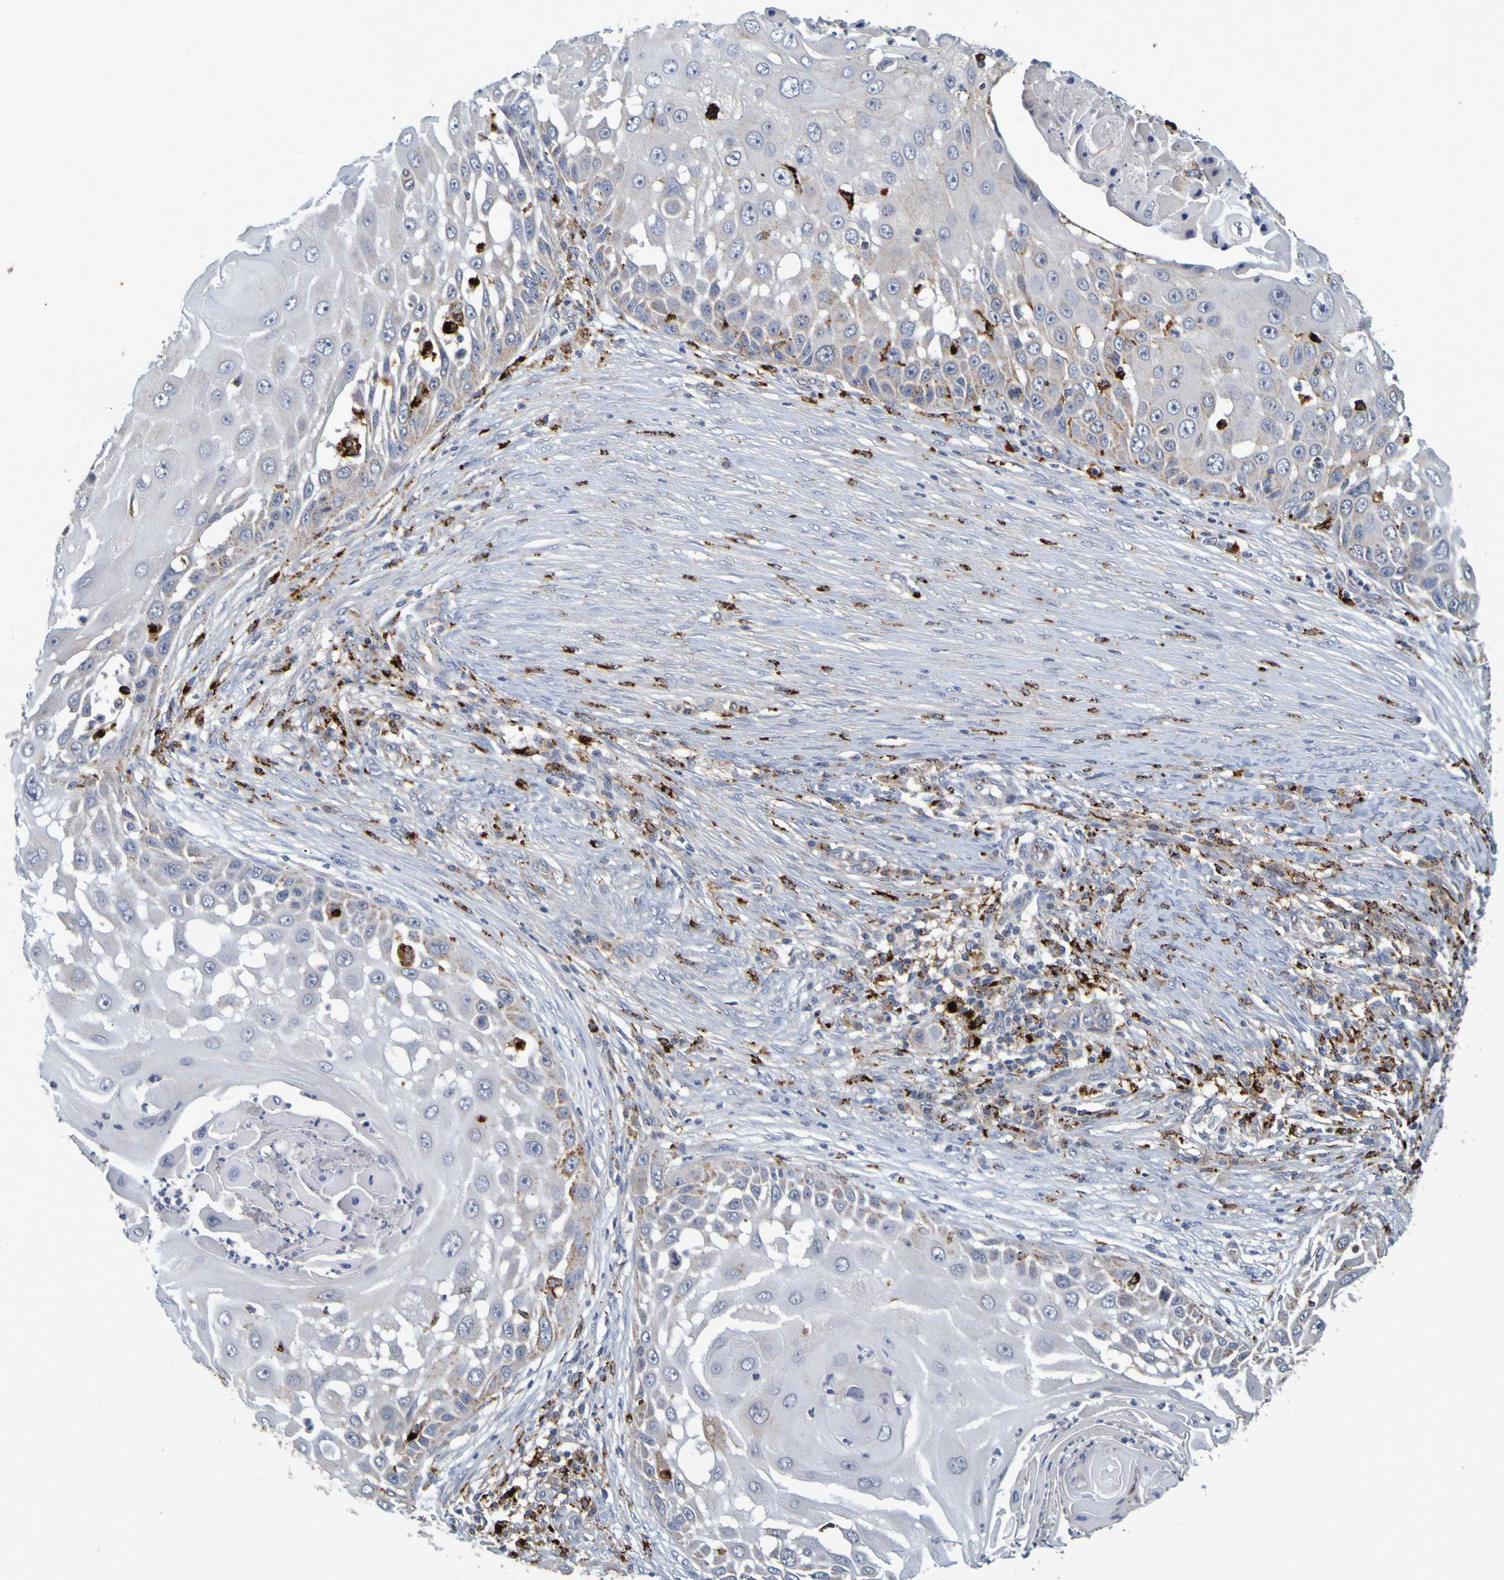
{"staining": {"intensity": "weak", "quantity": "<25%", "location": "cytoplasmic/membranous"}, "tissue": "skin cancer", "cell_type": "Tumor cells", "image_type": "cancer", "snomed": [{"axis": "morphology", "description": "Squamous cell carcinoma, NOS"}, {"axis": "topography", "description": "Skin"}], "caption": "Photomicrograph shows no protein staining in tumor cells of squamous cell carcinoma (skin) tissue.", "gene": "TPH1", "patient": {"sex": "female", "age": 44}}